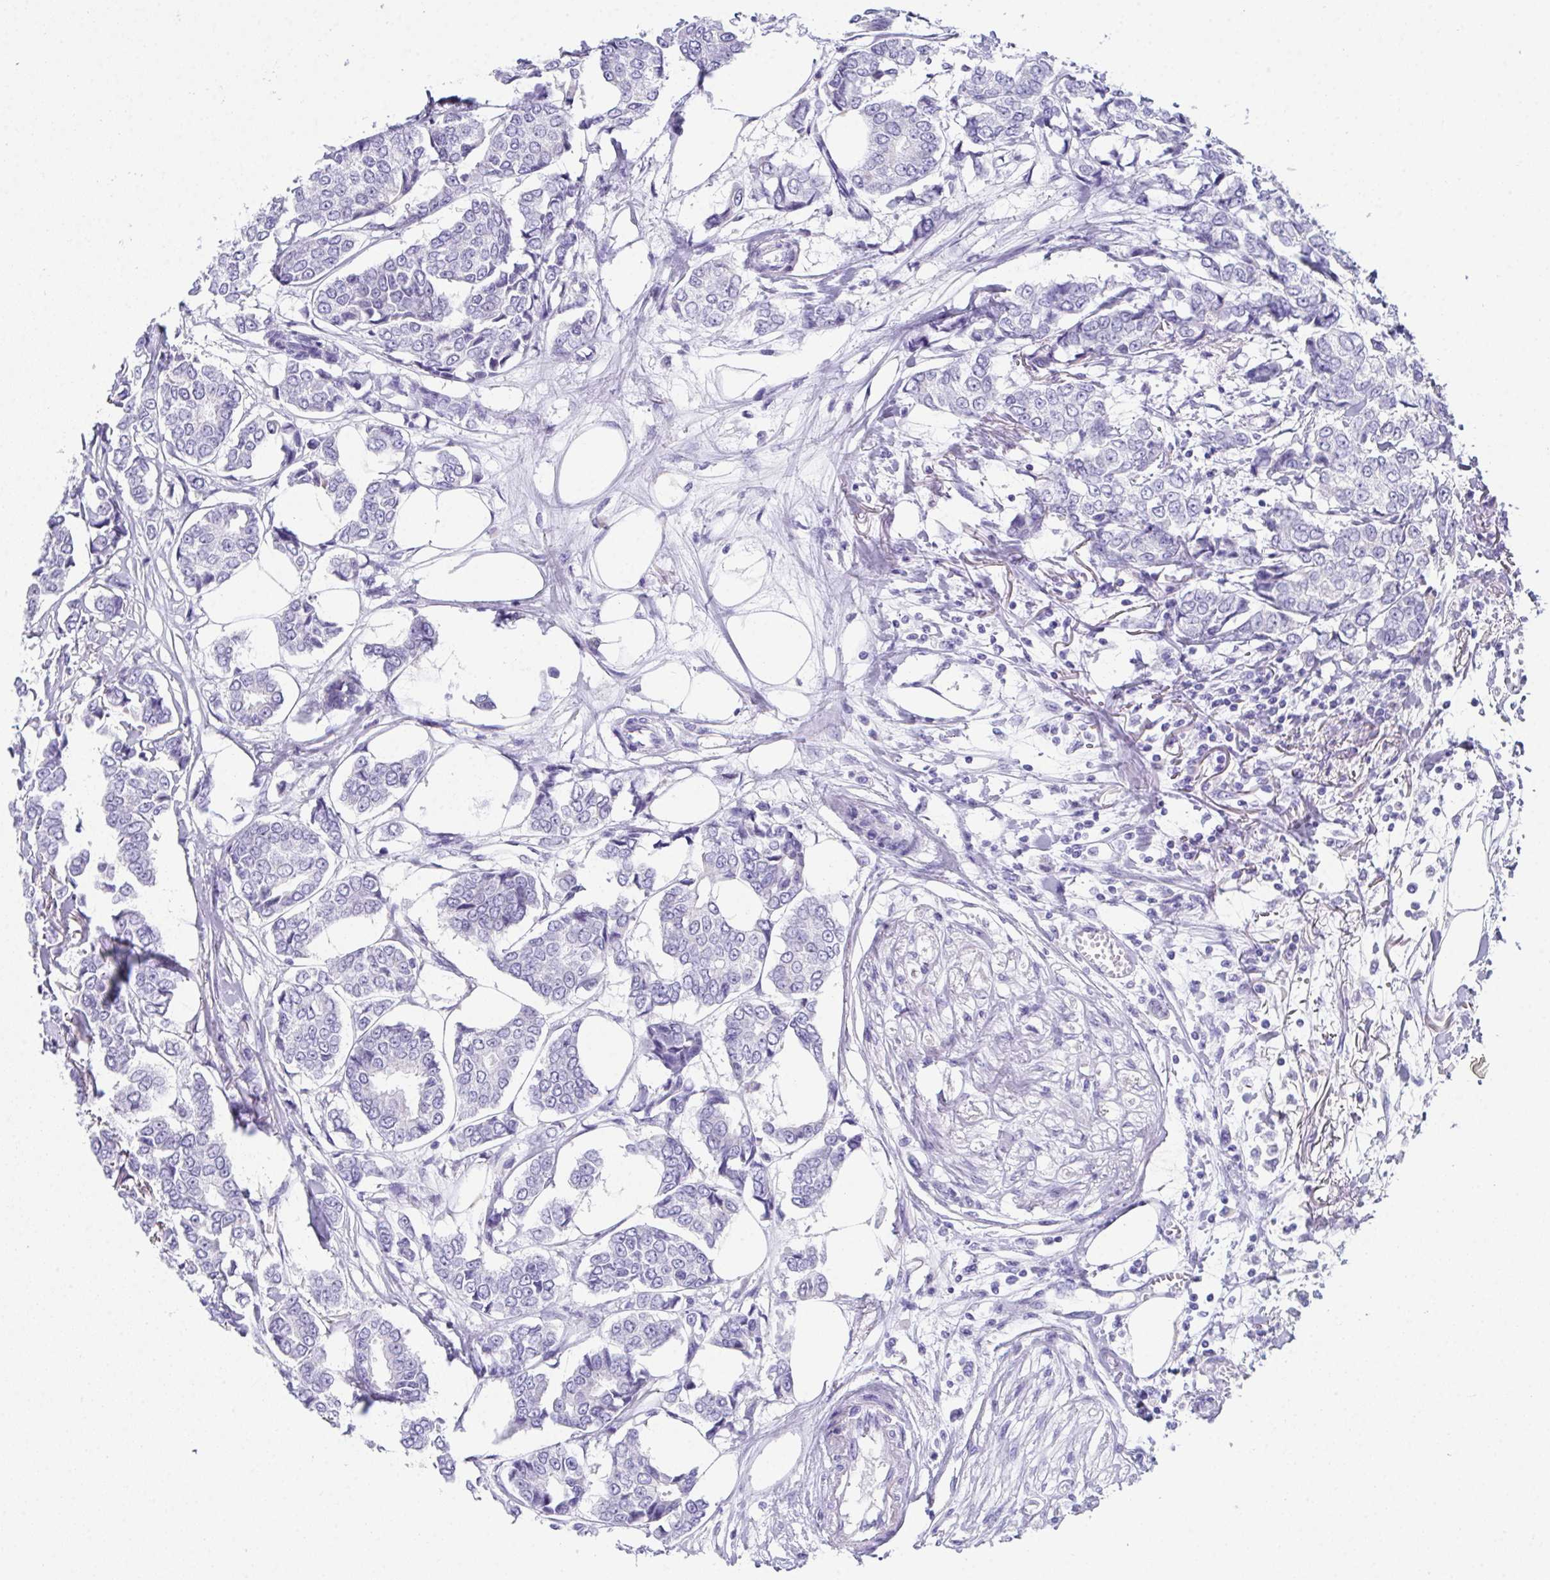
{"staining": {"intensity": "negative", "quantity": "none", "location": "none"}, "tissue": "breast cancer", "cell_type": "Tumor cells", "image_type": "cancer", "snomed": [{"axis": "morphology", "description": "Duct carcinoma"}, {"axis": "topography", "description": "Breast"}], "caption": "Tumor cells are negative for protein expression in human breast invasive ductal carcinoma.", "gene": "TEX19", "patient": {"sex": "female", "age": 94}}